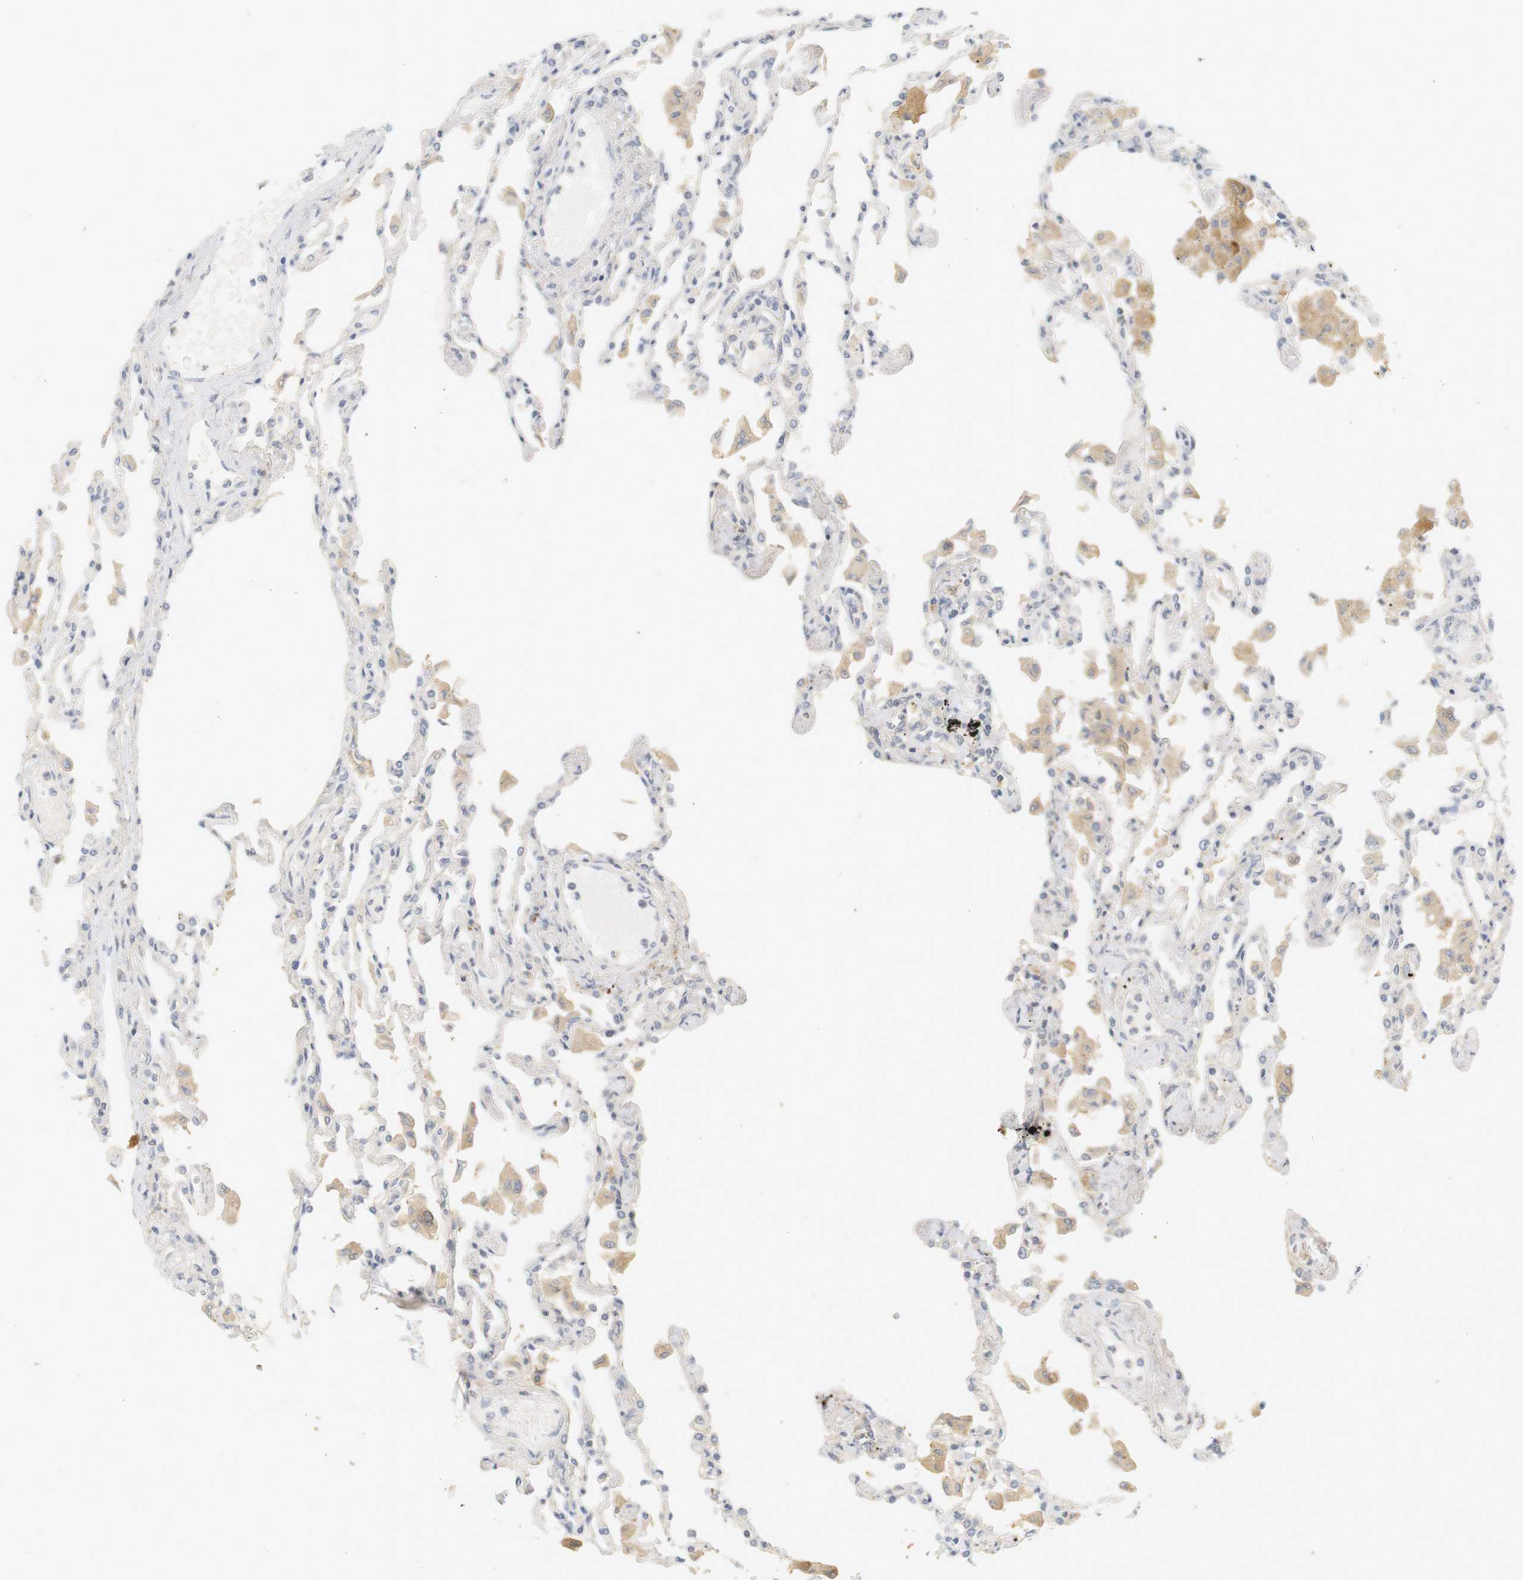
{"staining": {"intensity": "weak", "quantity": "<25%", "location": "cytoplasmic/membranous"}, "tissue": "lung", "cell_type": "Alveolar cells", "image_type": "normal", "snomed": [{"axis": "morphology", "description": "Normal tissue, NOS"}, {"axis": "topography", "description": "Bronchus"}, {"axis": "topography", "description": "Lung"}], "caption": "Immunohistochemical staining of normal lung reveals no significant positivity in alveolar cells.", "gene": "RTN3", "patient": {"sex": "female", "age": 49}}